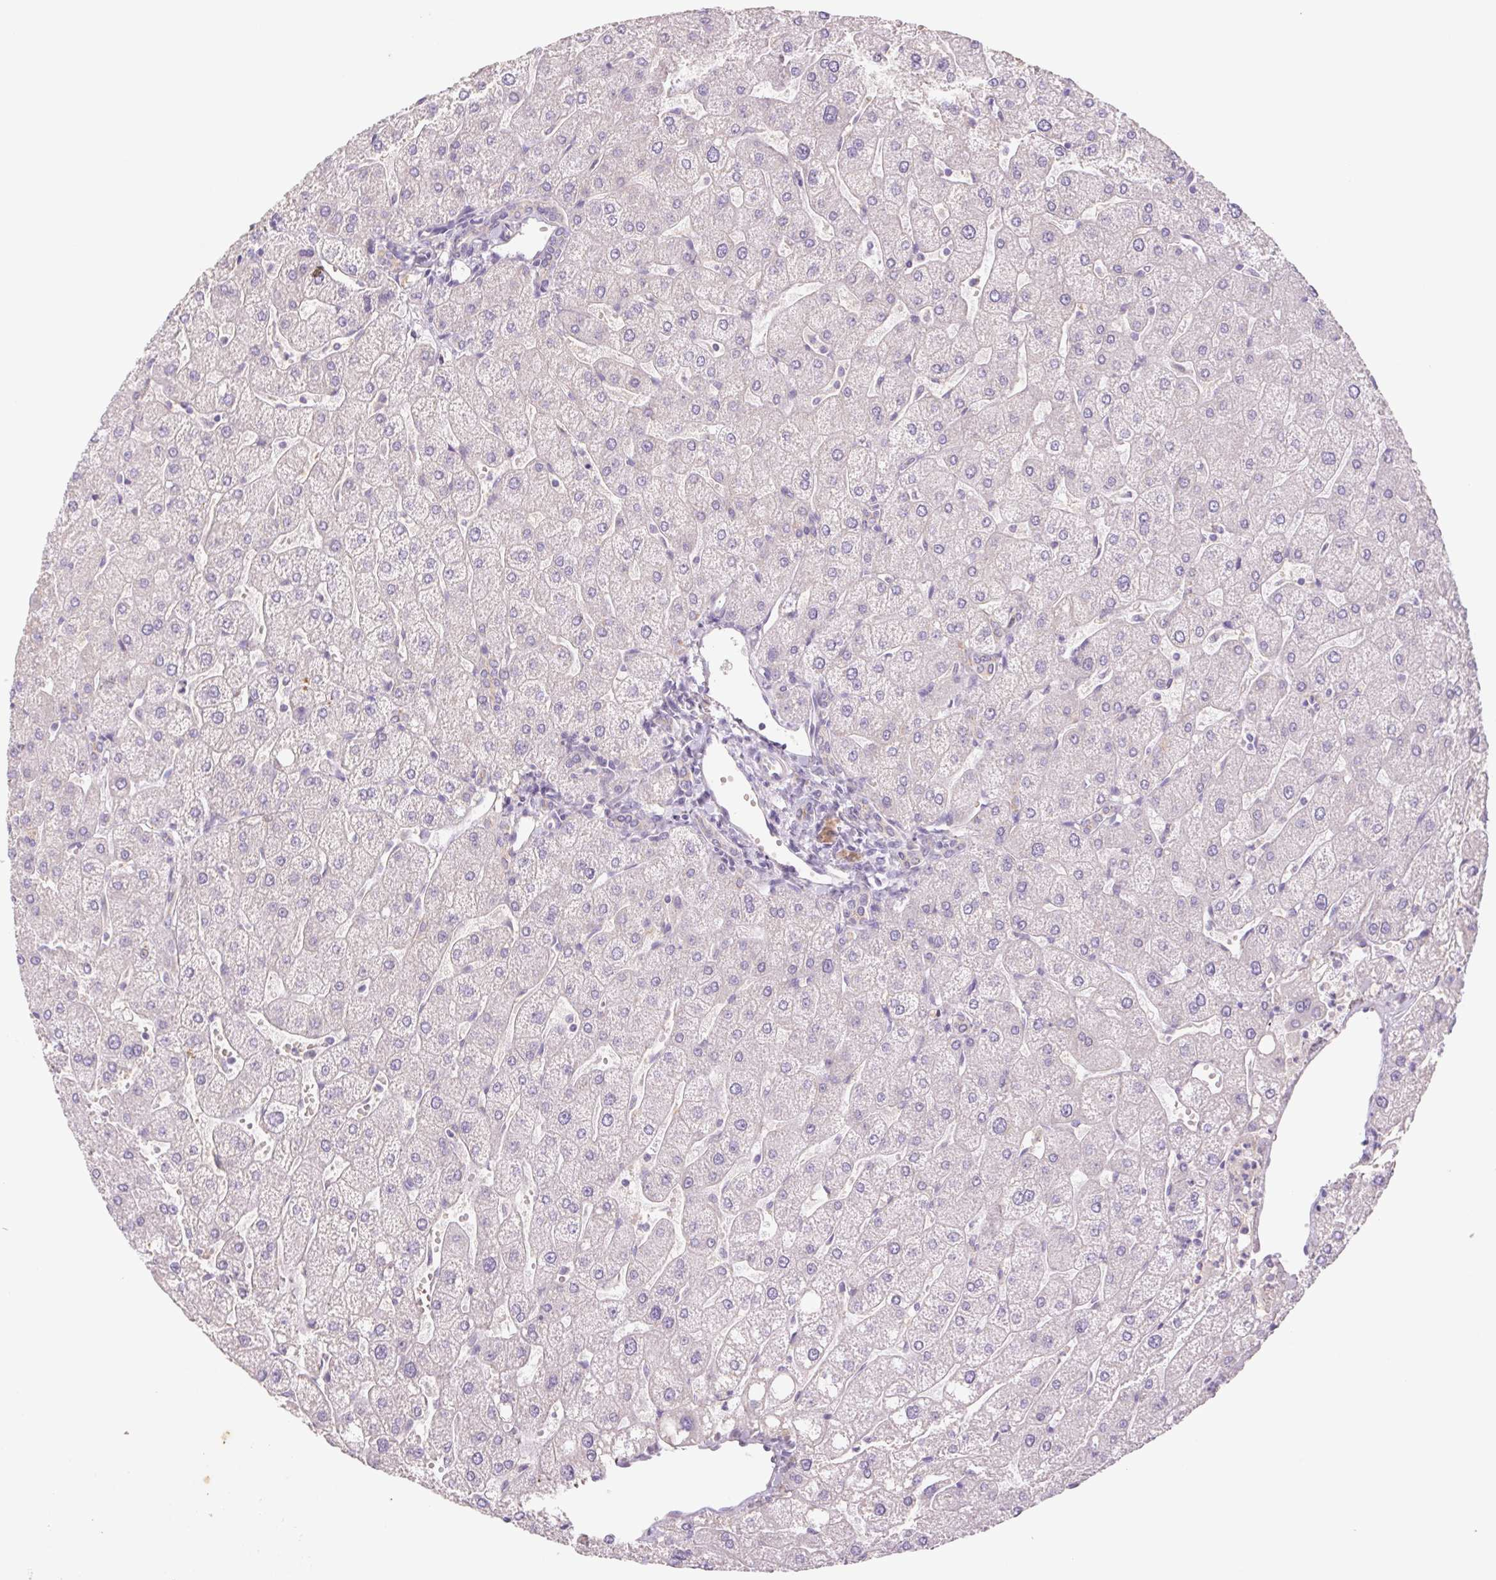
{"staining": {"intensity": "negative", "quantity": "none", "location": "none"}, "tissue": "liver", "cell_type": "Cholangiocytes", "image_type": "normal", "snomed": [{"axis": "morphology", "description": "Normal tissue, NOS"}, {"axis": "topography", "description": "Liver"}], "caption": "There is no significant expression in cholangiocytes of liver. Nuclei are stained in blue.", "gene": "IGFL3", "patient": {"sex": "male", "age": 67}}